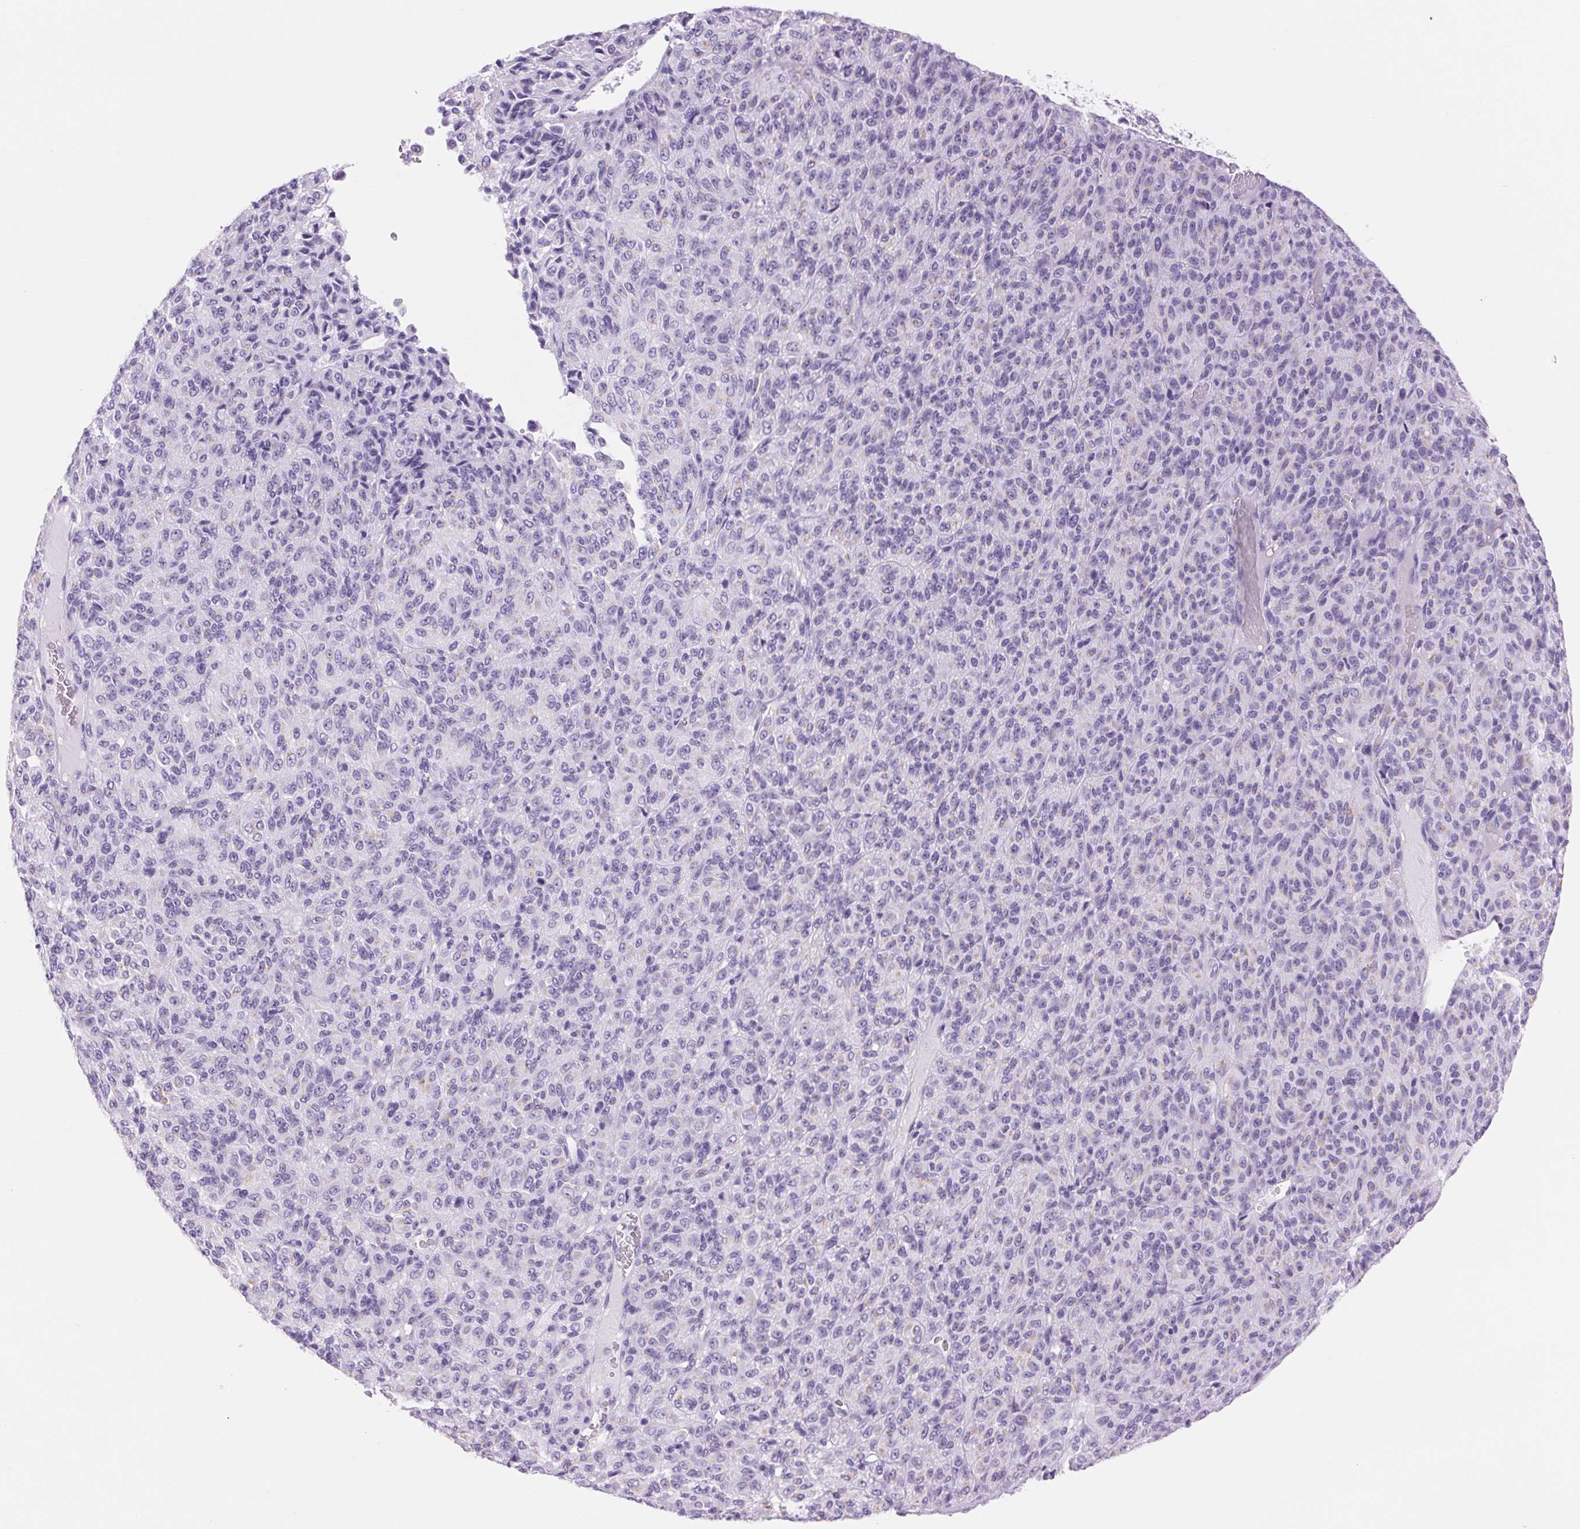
{"staining": {"intensity": "negative", "quantity": "none", "location": "none"}, "tissue": "melanoma", "cell_type": "Tumor cells", "image_type": "cancer", "snomed": [{"axis": "morphology", "description": "Malignant melanoma, Metastatic site"}, {"axis": "topography", "description": "Brain"}], "caption": "Immunohistochemistry (IHC) micrograph of neoplastic tissue: human malignant melanoma (metastatic site) stained with DAB (3,3'-diaminobenzidine) shows no significant protein expression in tumor cells.", "gene": "SERPINB3", "patient": {"sex": "female", "age": 56}}